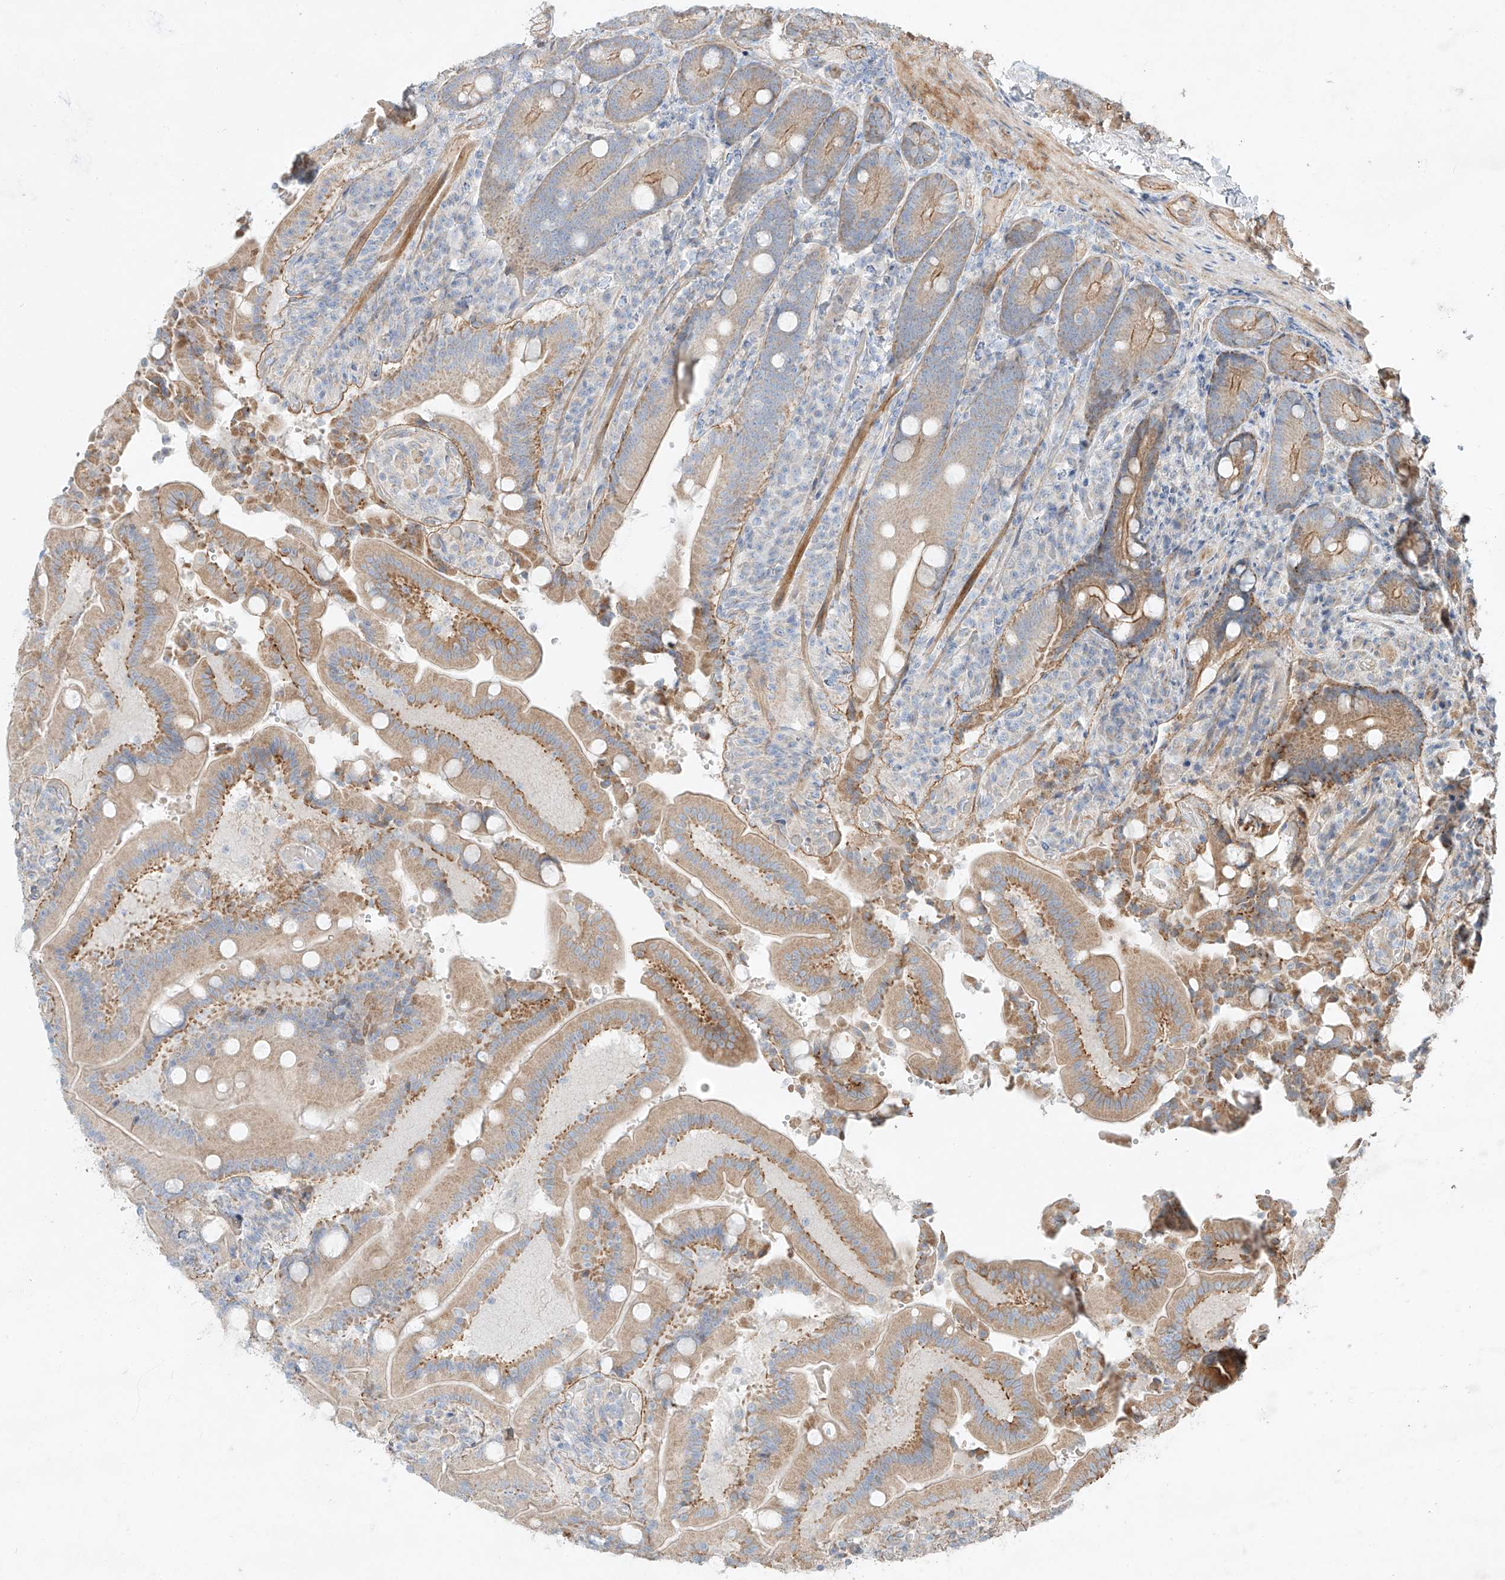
{"staining": {"intensity": "moderate", "quantity": ">75%", "location": "cytoplasmic/membranous"}, "tissue": "duodenum", "cell_type": "Glandular cells", "image_type": "normal", "snomed": [{"axis": "morphology", "description": "Normal tissue, NOS"}, {"axis": "topography", "description": "Duodenum"}], "caption": "Moderate cytoplasmic/membranous staining for a protein is appreciated in about >75% of glandular cells of benign duodenum using IHC.", "gene": "AJM1", "patient": {"sex": "female", "age": 62}}